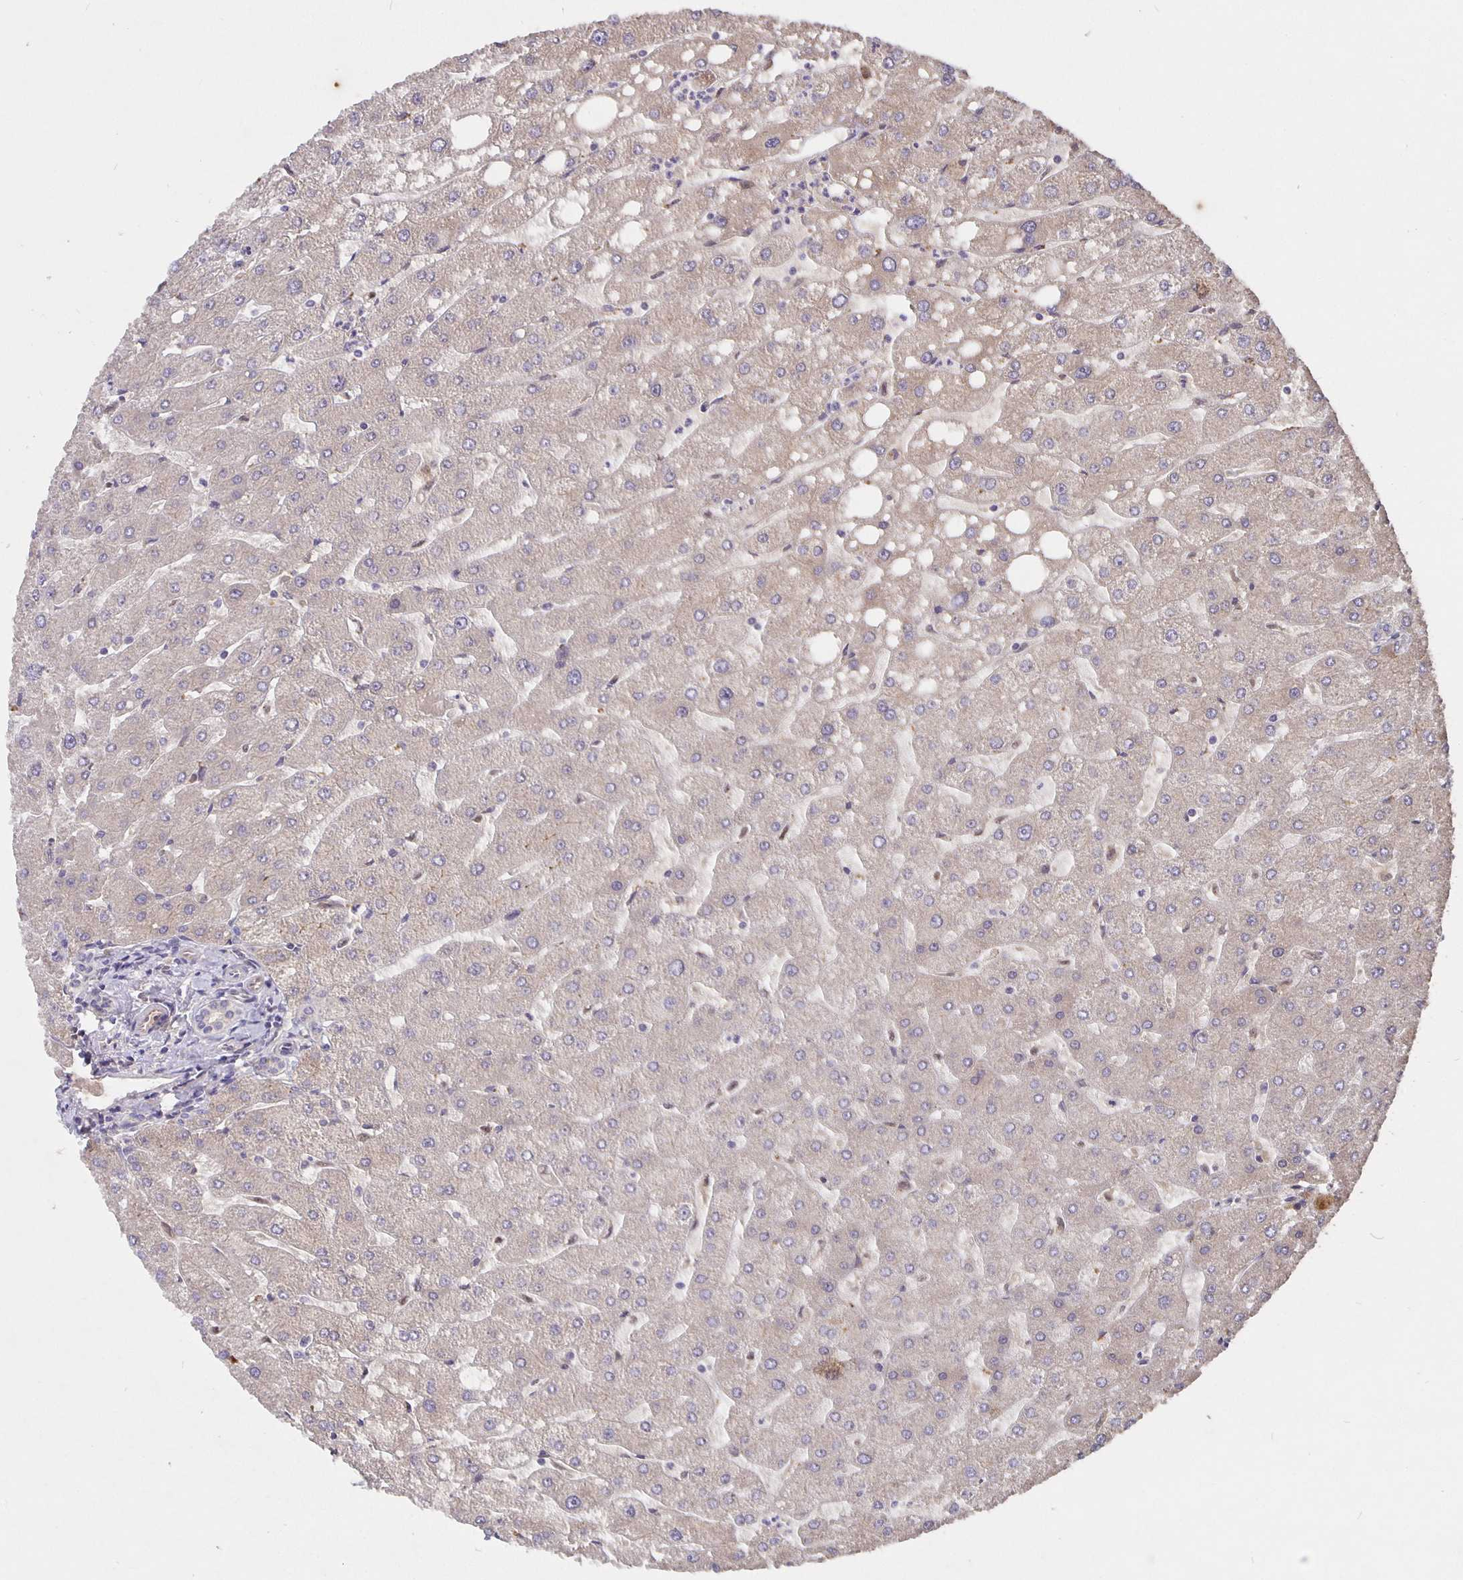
{"staining": {"intensity": "negative", "quantity": "none", "location": "none"}, "tissue": "liver", "cell_type": "Cholangiocytes", "image_type": "normal", "snomed": [{"axis": "morphology", "description": "Normal tissue, NOS"}, {"axis": "topography", "description": "Liver"}], "caption": "This photomicrograph is of unremarkable liver stained with immunohistochemistry to label a protein in brown with the nuclei are counter-stained blue. There is no staining in cholangiocytes.", "gene": "NOG", "patient": {"sex": "male", "age": 67}}